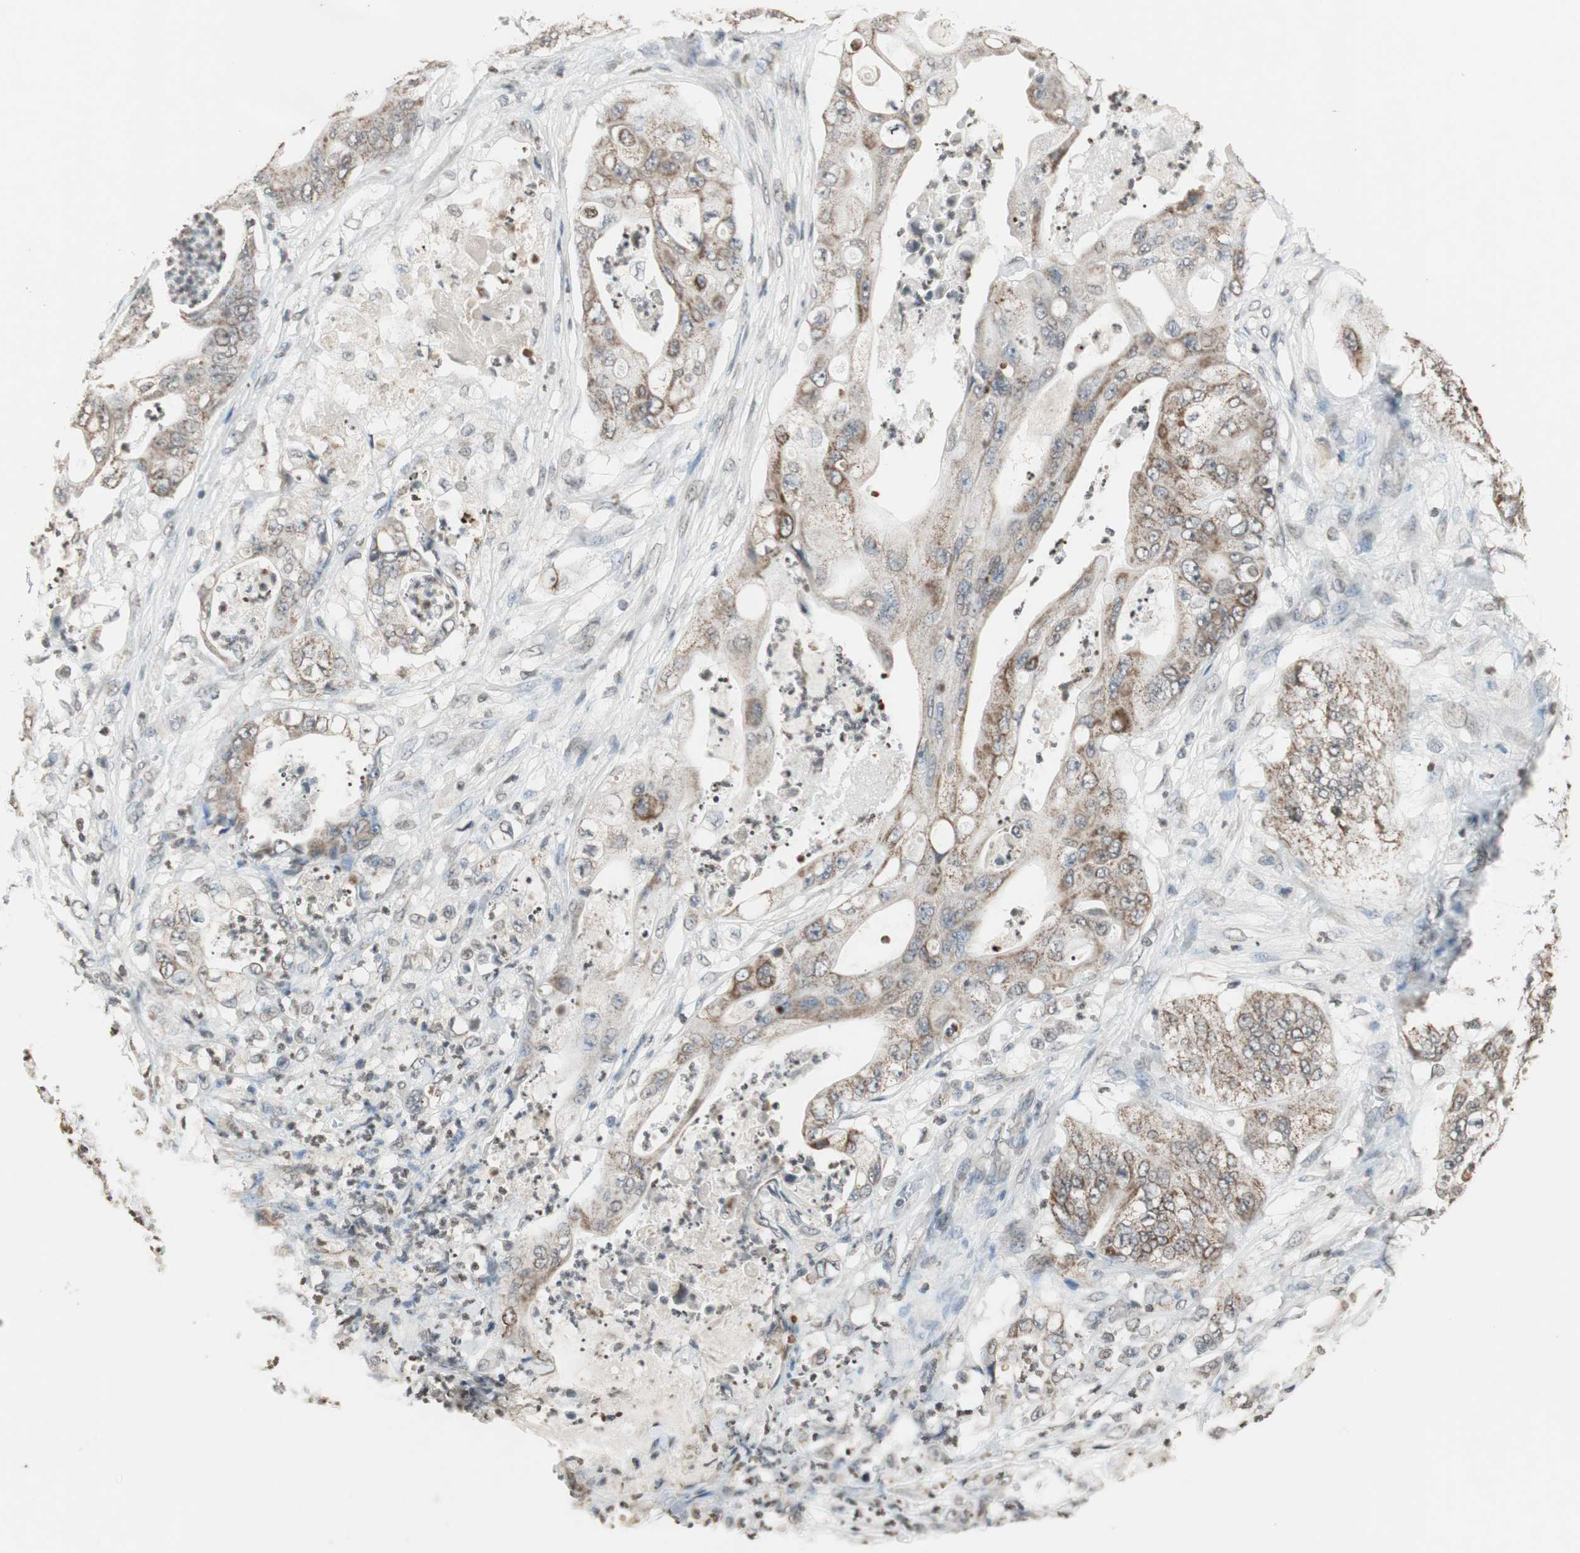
{"staining": {"intensity": "moderate", "quantity": ">75%", "location": "cytoplasmic/membranous"}, "tissue": "stomach cancer", "cell_type": "Tumor cells", "image_type": "cancer", "snomed": [{"axis": "morphology", "description": "Adenocarcinoma, NOS"}, {"axis": "topography", "description": "Stomach"}], "caption": "Immunohistochemical staining of adenocarcinoma (stomach) shows medium levels of moderate cytoplasmic/membranous positivity in approximately >75% of tumor cells.", "gene": "PRELID1", "patient": {"sex": "female", "age": 73}}